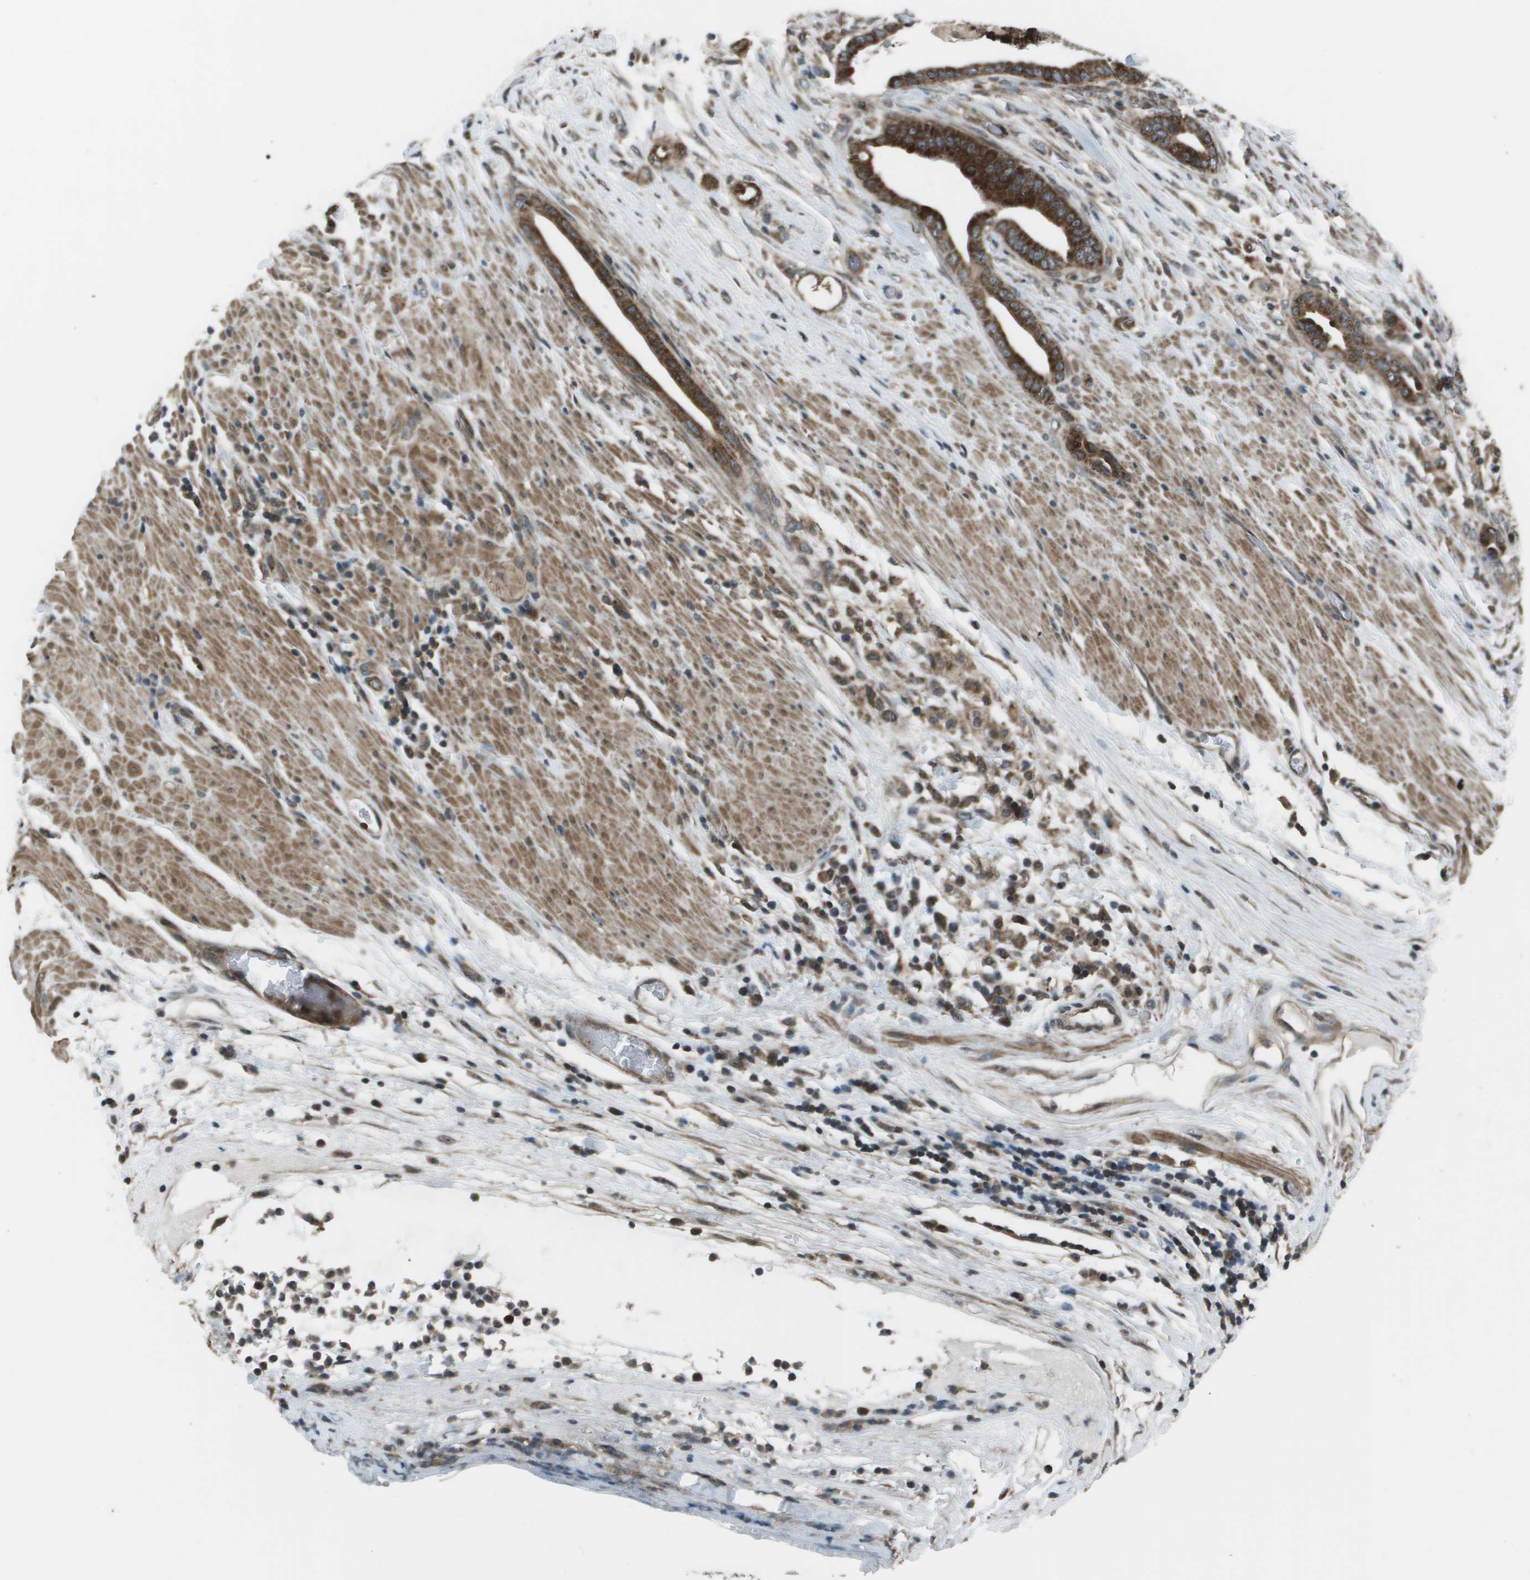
{"staining": {"intensity": "strong", "quantity": ">75%", "location": "cytoplasmic/membranous"}, "tissue": "pancreatic cancer", "cell_type": "Tumor cells", "image_type": "cancer", "snomed": [{"axis": "morphology", "description": "Adenocarcinoma, NOS"}, {"axis": "topography", "description": "Pancreas"}], "caption": "Protein staining demonstrates strong cytoplasmic/membranous expression in approximately >75% of tumor cells in adenocarcinoma (pancreatic).", "gene": "PPFIA1", "patient": {"sex": "male", "age": 63}}